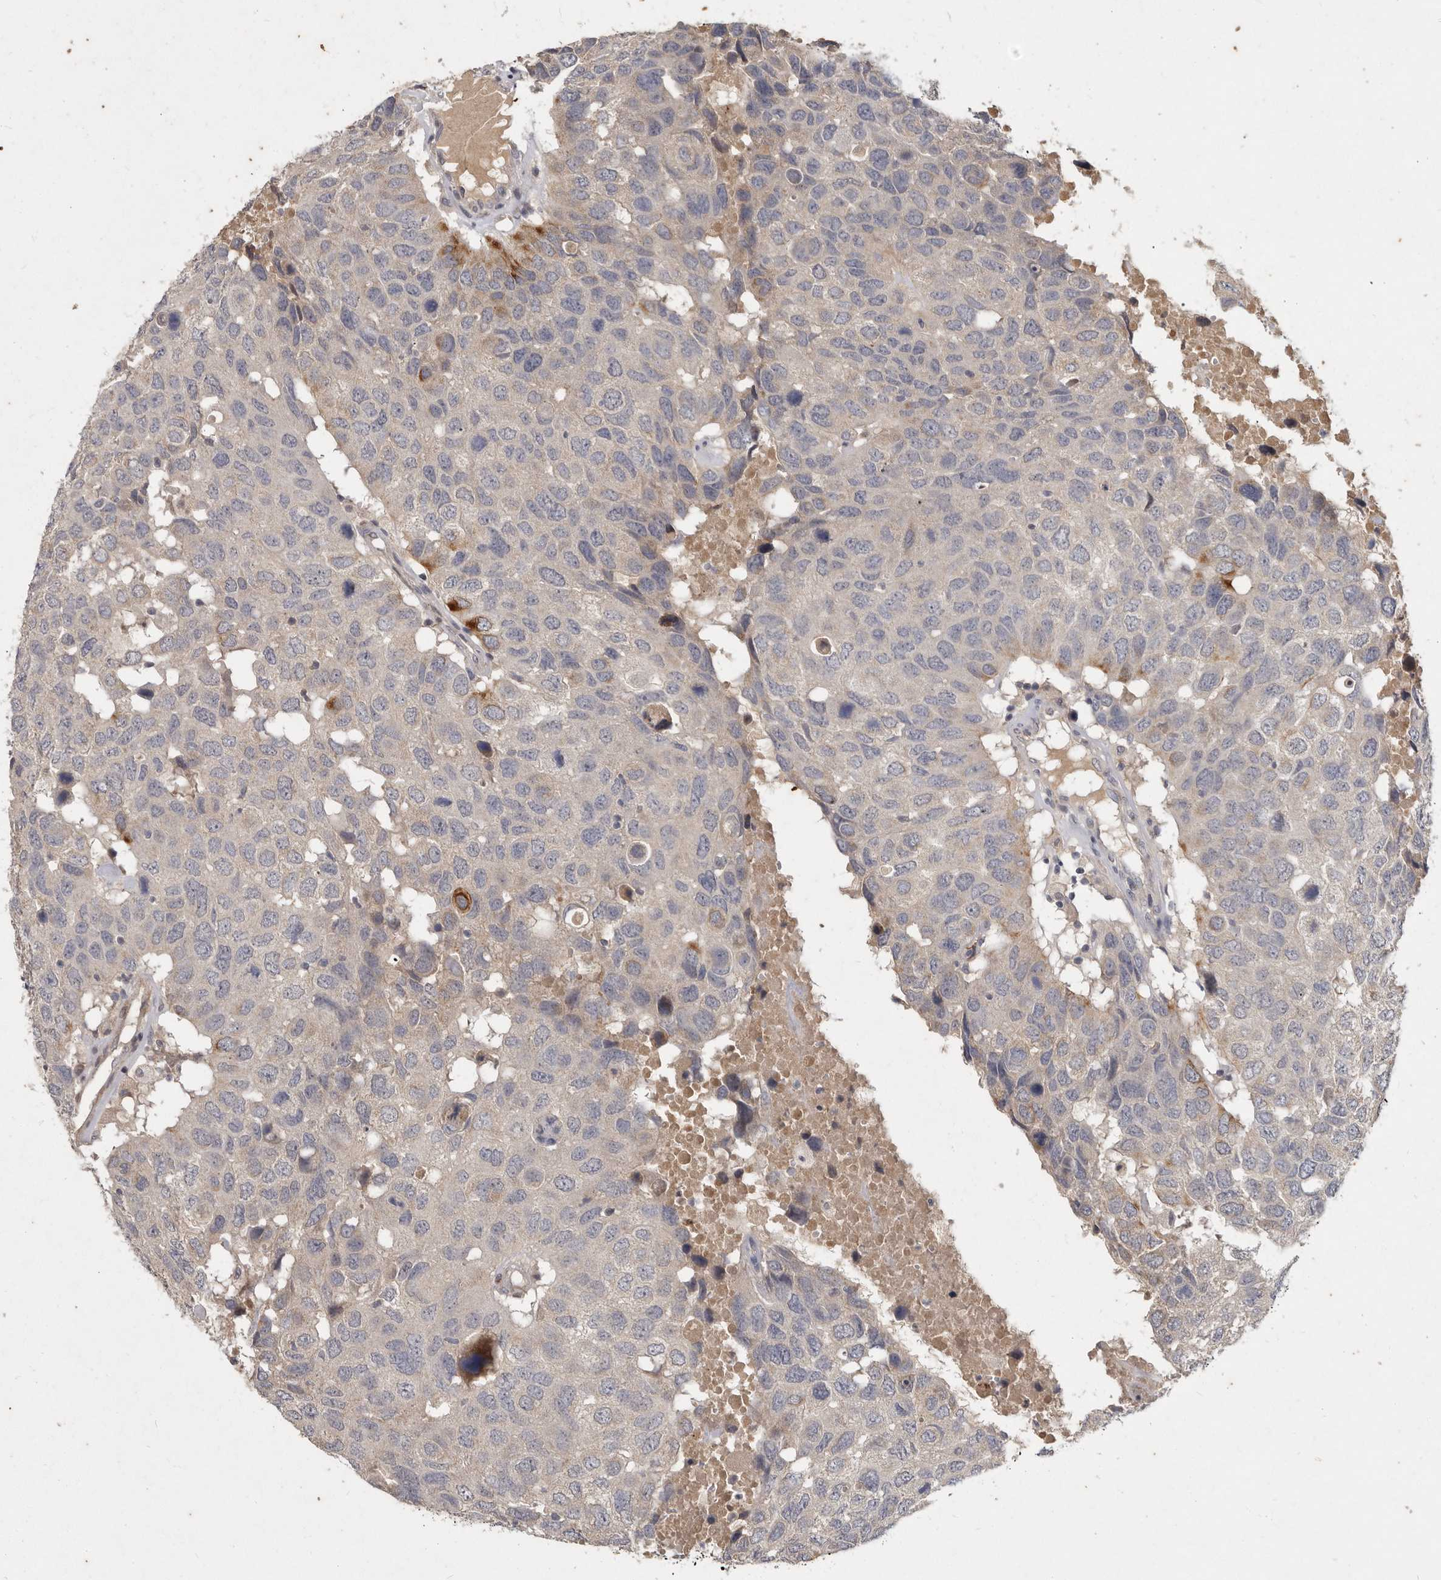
{"staining": {"intensity": "negative", "quantity": "none", "location": "none"}, "tissue": "head and neck cancer", "cell_type": "Tumor cells", "image_type": "cancer", "snomed": [{"axis": "morphology", "description": "Squamous cell carcinoma, NOS"}, {"axis": "topography", "description": "Head-Neck"}], "caption": "Head and neck cancer (squamous cell carcinoma) stained for a protein using immunohistochemistry exhibits no expression tumor cells.", "gene": "SLC22A1", "patient": {"sex": "male", "age": 66}}